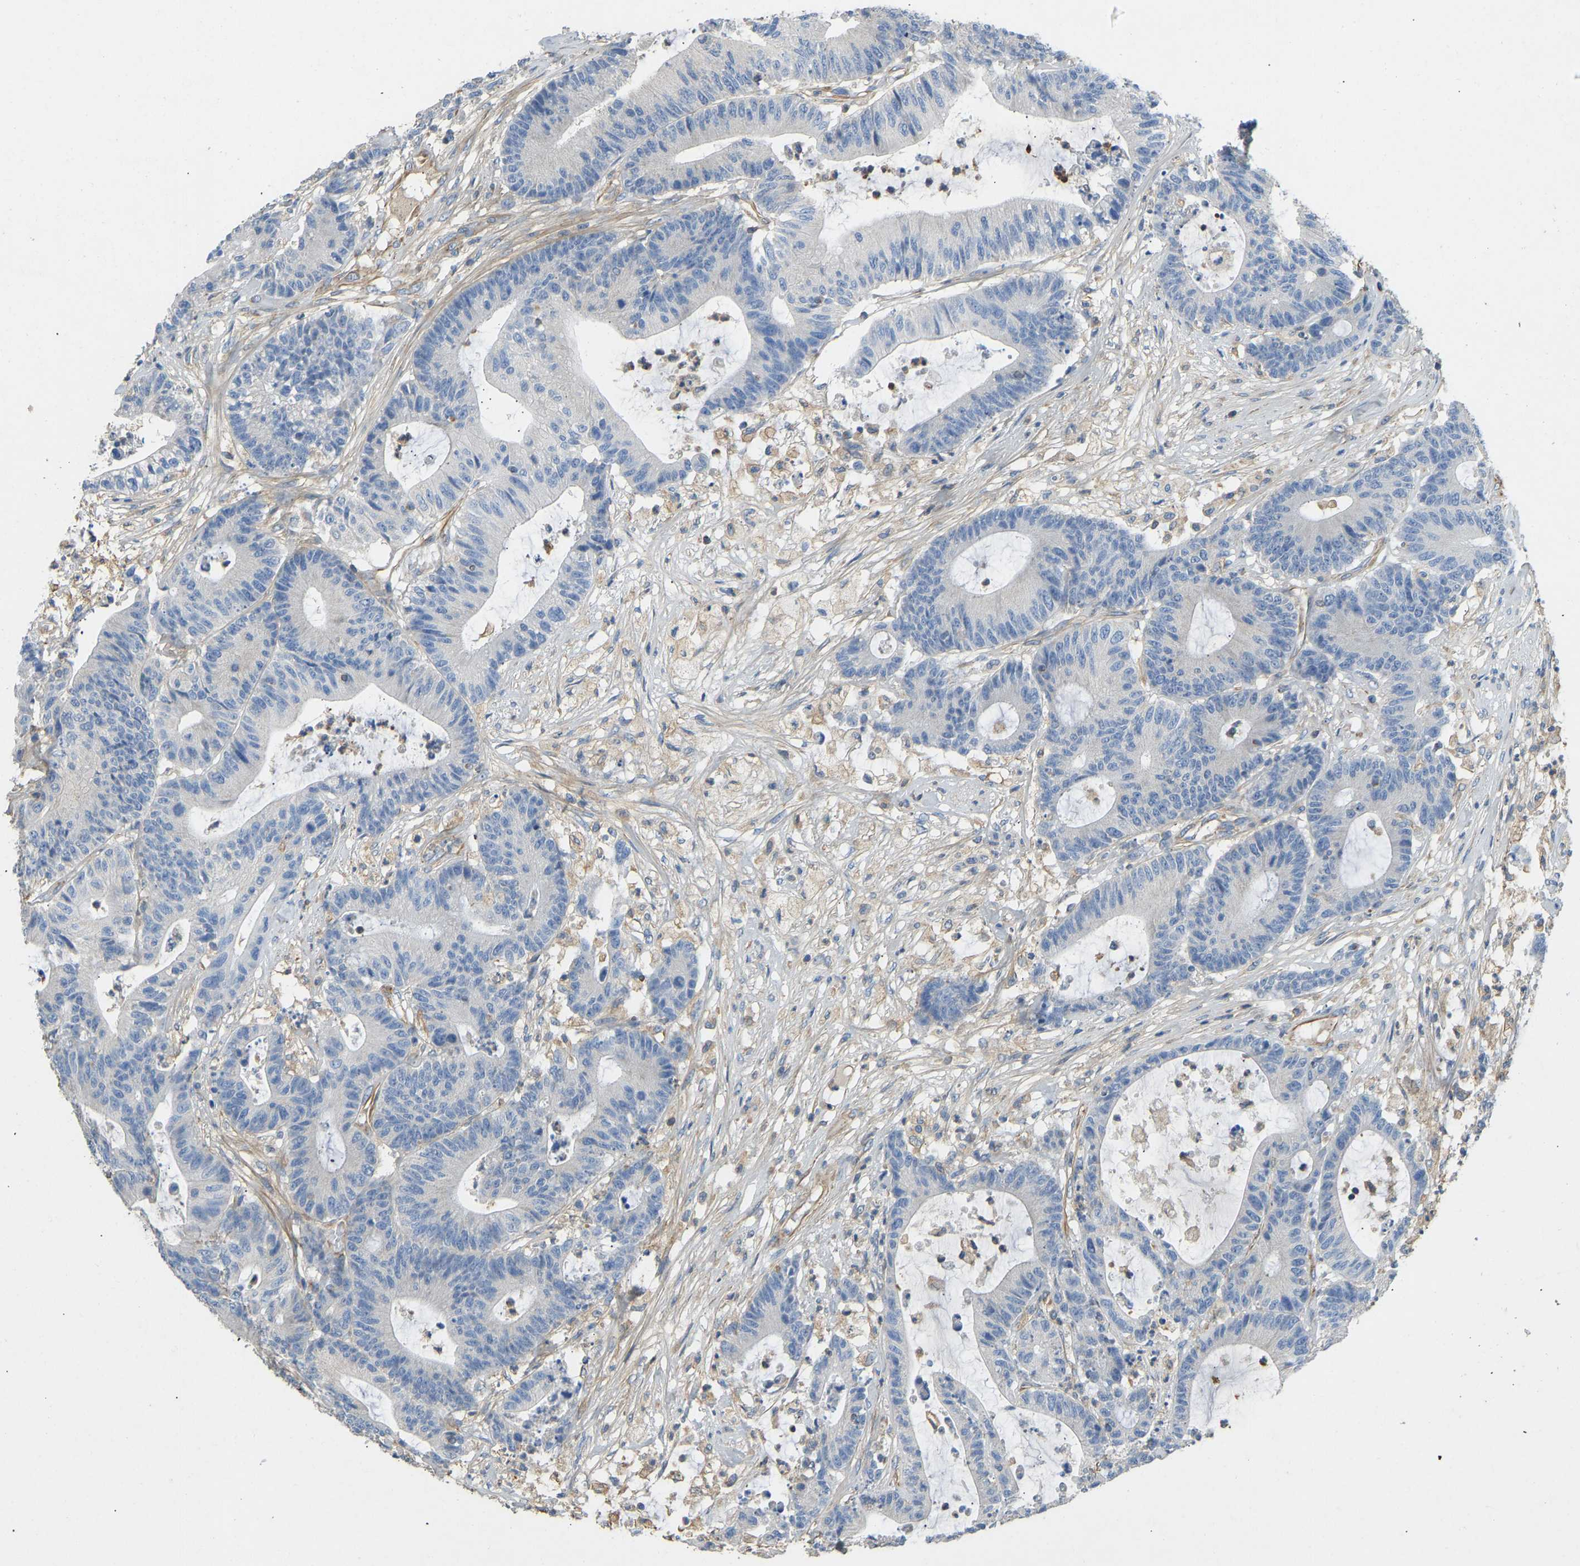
{"staining": {"intensity": "negative", "quantity": "none", "location": "none"}, "tissue": "colorectal cancer", "cell_type": "Tumor cells", "image_type": "cancer", "snomed": [{"axis": "morphology", "description": "Adenocarcinoma, NOS"}, {"axis": "topography", "description": "Colon"}], "caption": "Immunohistochemical staining of human adenocarcinoma (colorectal) displays no significant positivity in tumor cells.", "gene": "TECTA", "patient": {"sex": "female", "age": 84}}